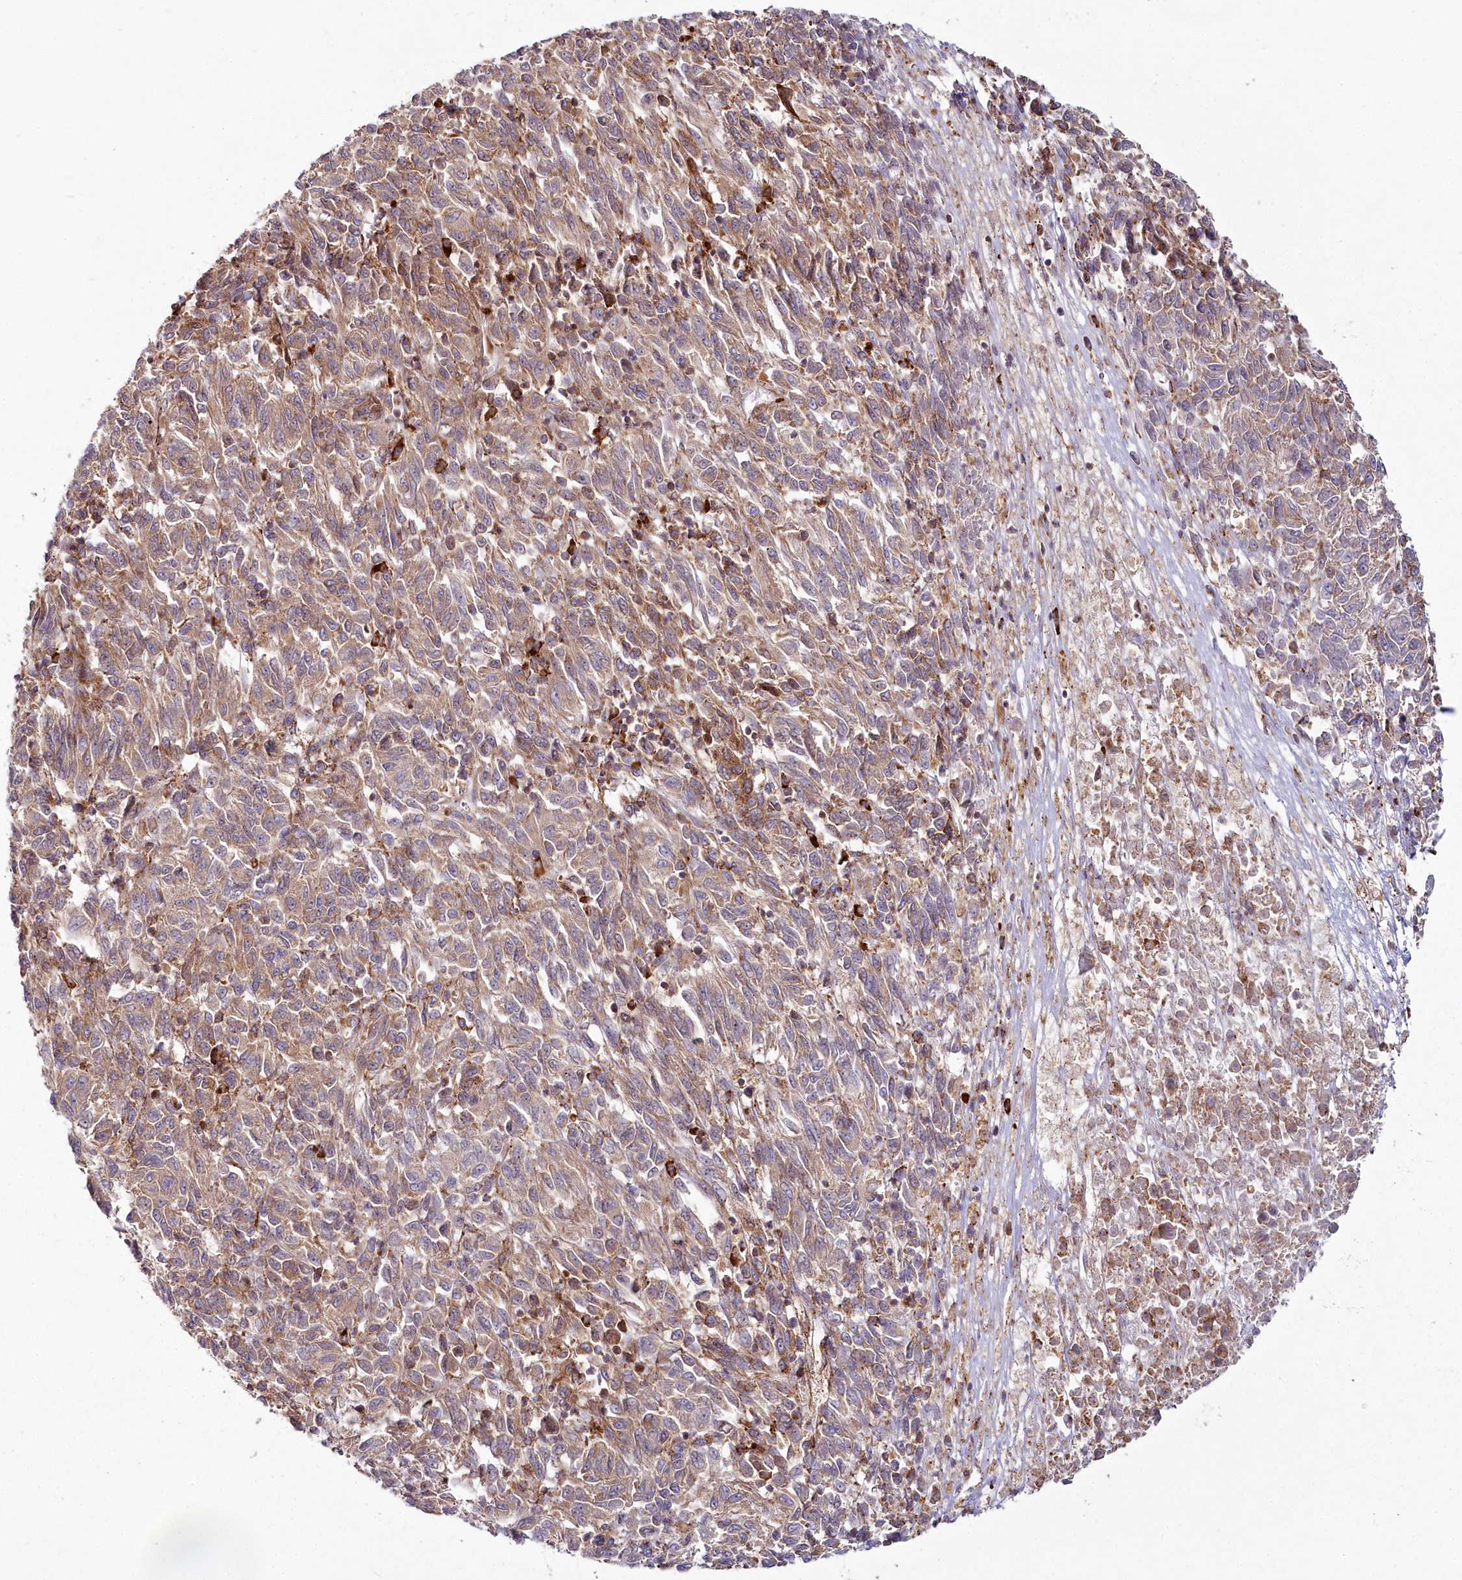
{"staining": {"intensity": "moderate", "quantity": ">75%", "location": "cytoplasmic/membranous"}, "tissue": "melanoma", "cell_type": "Tumor cells", "image_type": "cancer", "snomed": [{"axis": "morphology", "description": "Malignant melanoma, Metastatic site"}, {"axis": "topography", "description": "Lung"}], "caption": "A medium amount of moderate cytoplasmic/membranous staining is identified in approximately >75% of tumor cells in melanoma tissue.", "gene": "POGLUT1", "patient": {"sex": "male", "age": 64}}